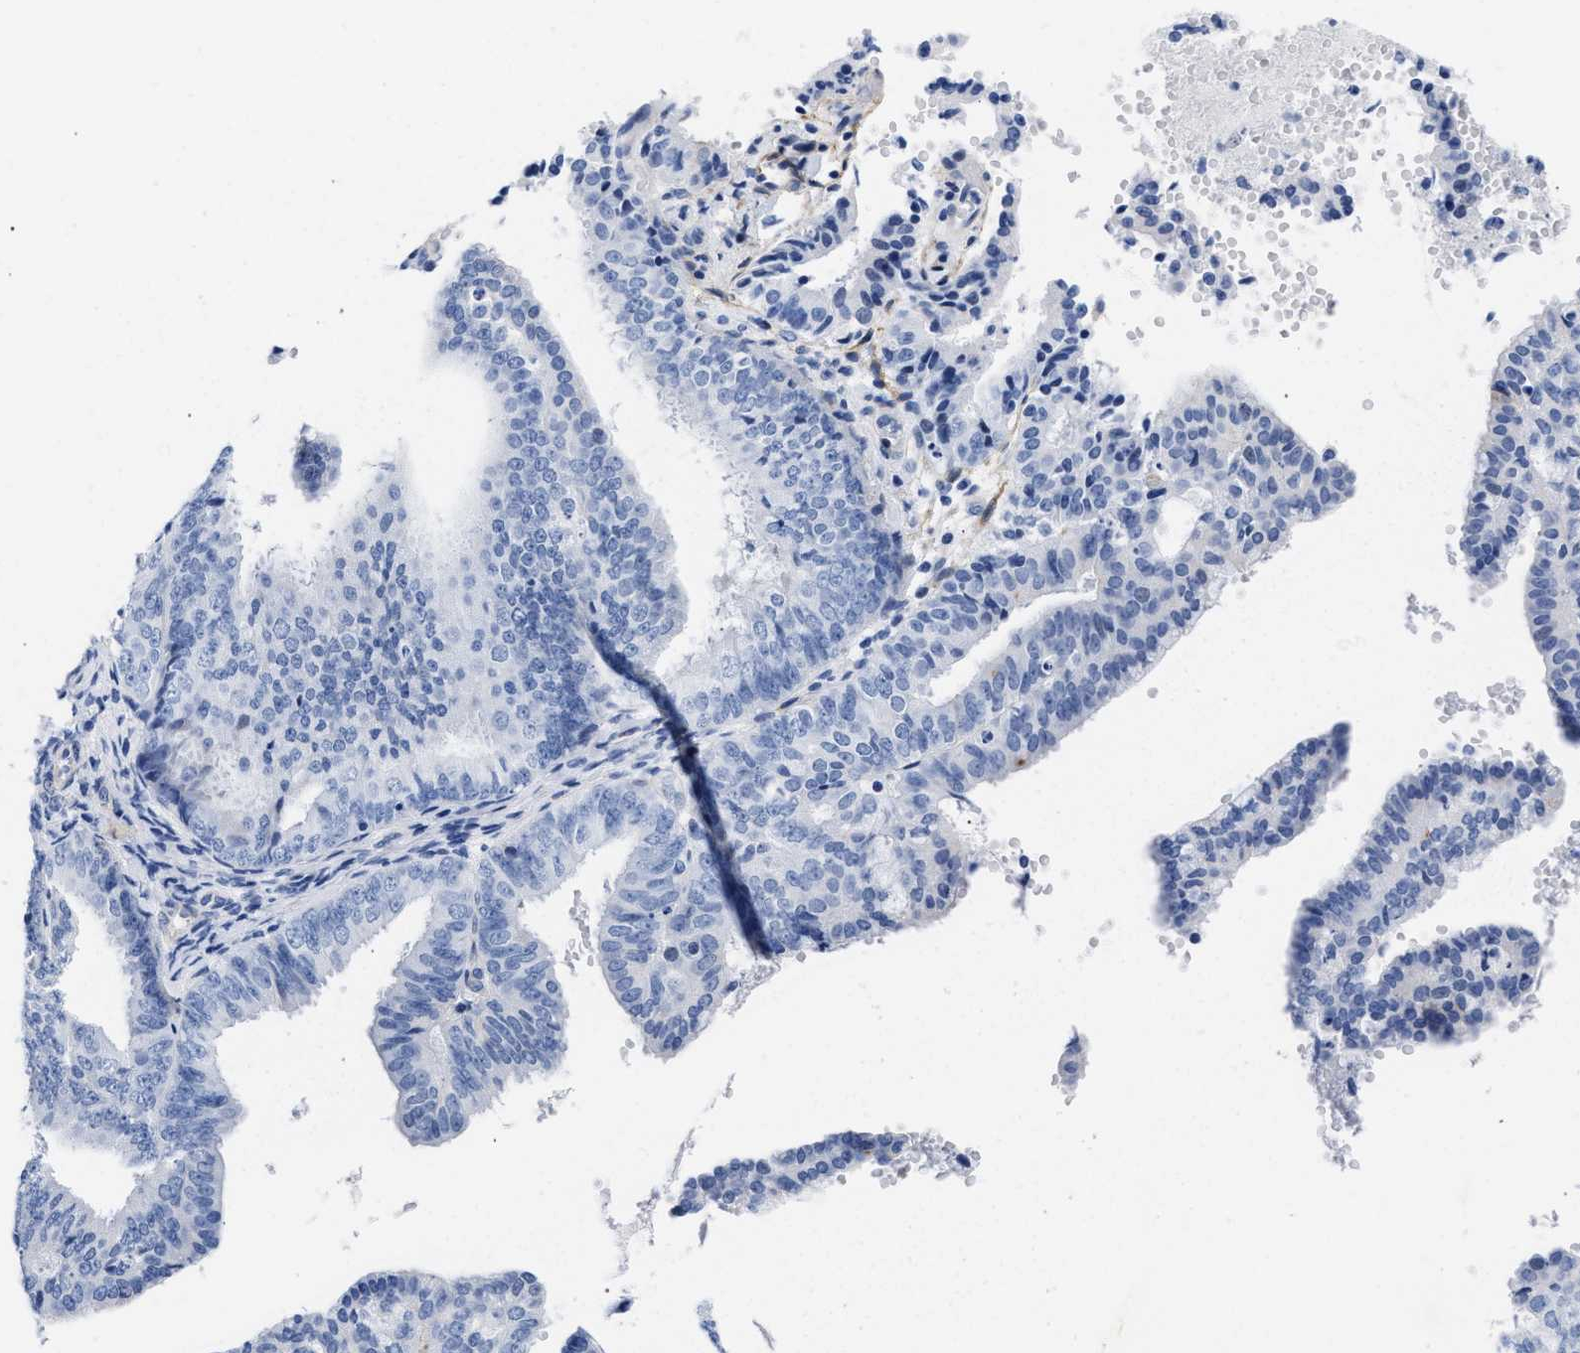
{"staining": {"intensity": "negative", "quantity": "none", "location": "none"}, "tissue": "endometrial cancer", "cell_type": "Tumor cells", "image_type": "cancer", "snomed": [{"axis": "morphology", "description": "Adenocarcinoma, NOS"}, {"axis": "topography", "description": "Endometrium"}], "caption": "This is an immunohistochemistry (IHC) micrograph of human endometrial adenocarcinoma. There is no staining in tumor cells.", "gene": "TRIM29", "patient": {"sex": "female", "age": 63}}